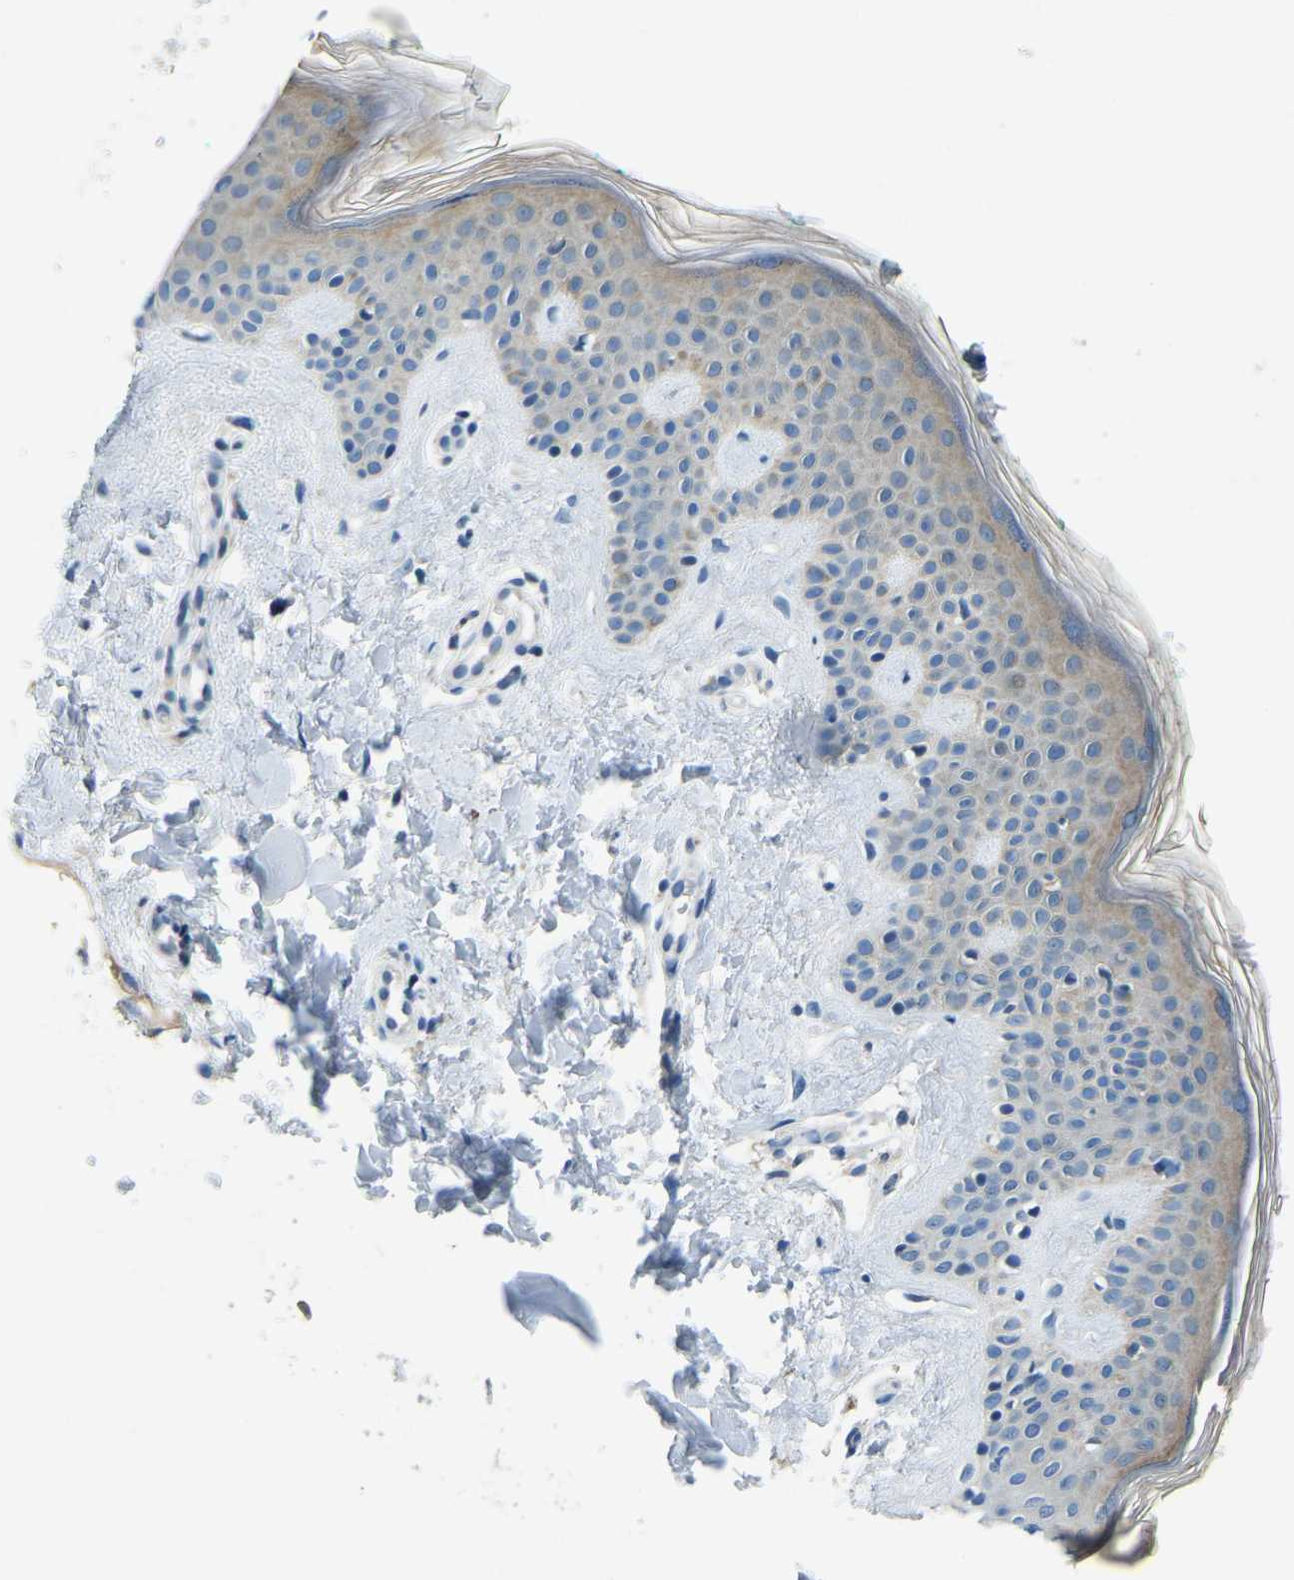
{"staining": {"intensity": "negative", "quantity": "none", "location": "none"}, "tissue": "skin", "cell_type": "Fibroblasts", "image_type": "normal", "snomed": [{"axis": "morphology", "description": "Normal tissue, NOS"}, {"axis": "topography", "description": "Skin"}], "caption": "The photomicrograph demonstrates no significant positivity in fibroblasts of skin. (Immunohistochemistry (ihc), brightfield microscopy, high magnification).", "gene": "XIRP1", "patient": {"sex": "male", "age": 30}}